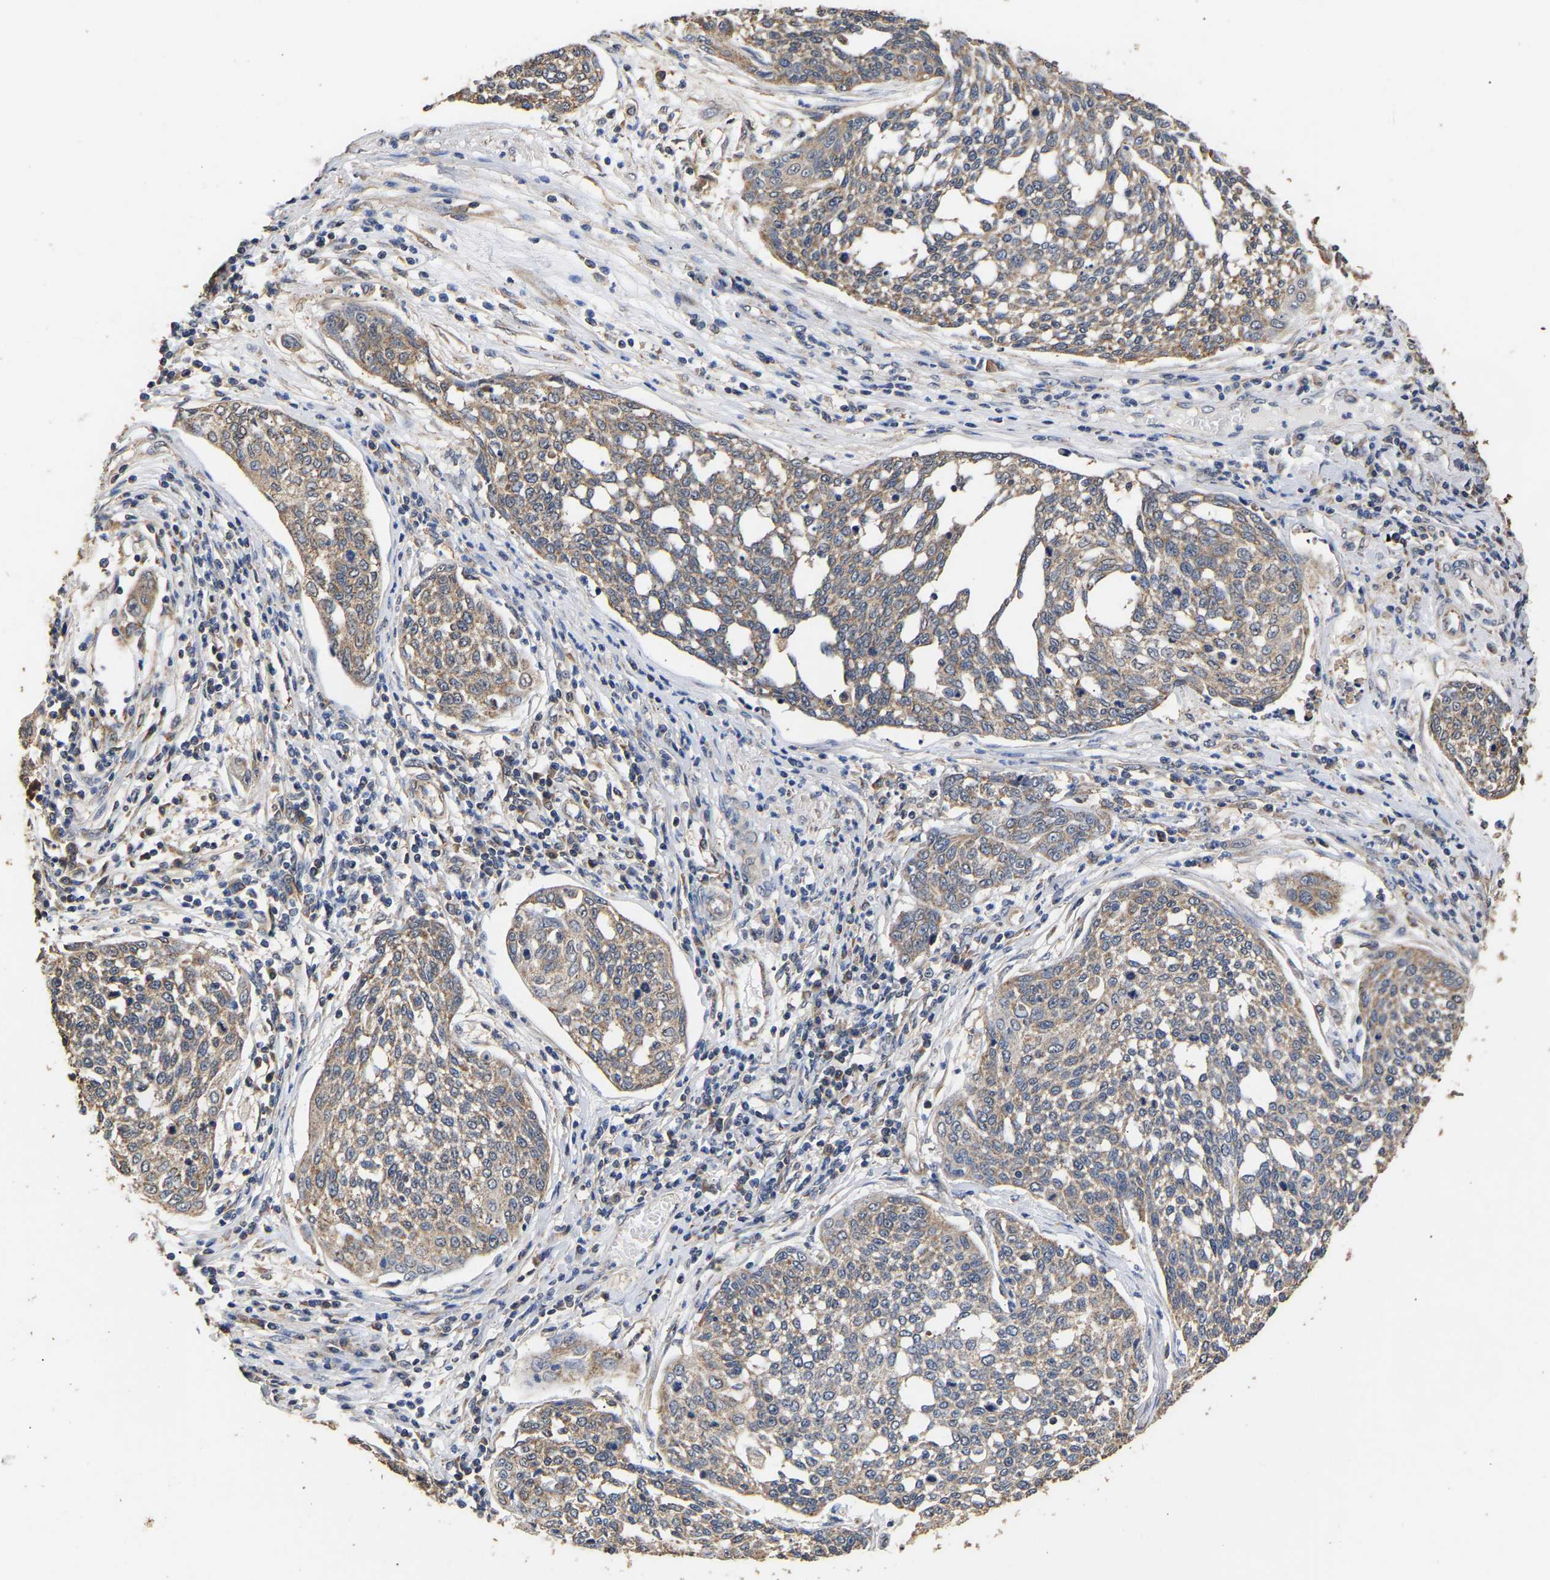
{"staining": {"intensity": "weak", "quantity": ">75%", "location": "cytoplasmic/membranous"}, "tissue": "cervical cancer", "cell_type": "Tumor cells", "image_type": "cancer", "snomed": [{"axis": "morphology", "description": "Squamous cell carcinoma, NOS"}, {"axis": "topography", "description": "Cervix"}], "caption": "Squamous cell carcinoma (cervical) stained for a protein shows weak cytoplasmic/membranous positivity in tumor cells.", "gene": "ZNF26", "patient": {"sex": "female", "age": 34}}